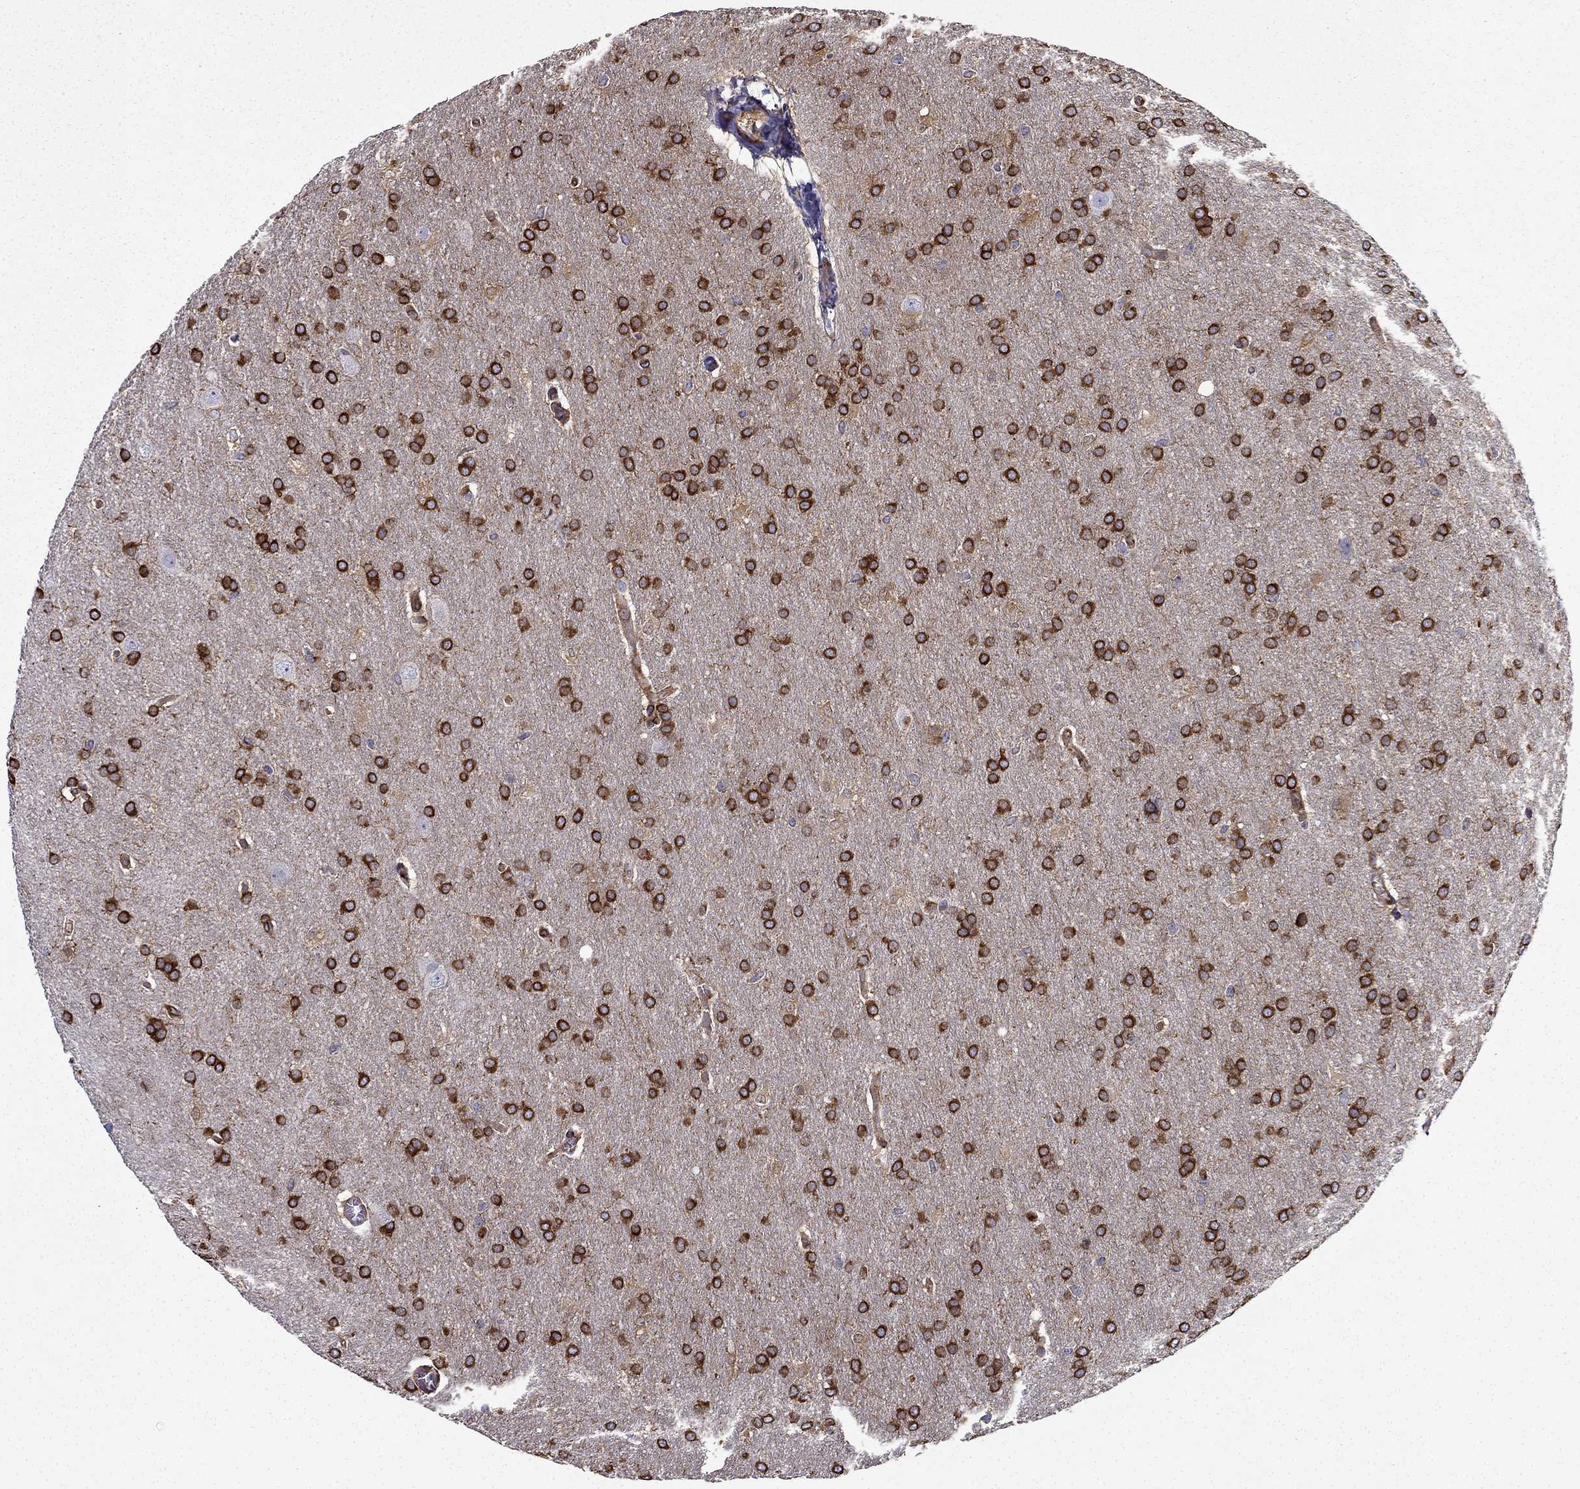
{"staining": {"intensity": "strong", "quantity": ">75%", "location": "cytoplasmic/membranous"}, "tissue": "glioma", "cell_type": "Tumor cells", "image_type": "cancer", "snomed": [{"axis": "morphology", "description": "Glioma, malignant, Low grade"}, {"axis": "topography", "description": "Brain"}], "caption": "A high-resolution micrograph shows immunohistochemistry staining of glioma, which displays strong cytoplasmic/membranous staining in approximately >75% of tumor cells.", "gene": "MAP4", "patient": {"sex": "female", "age": 32}}